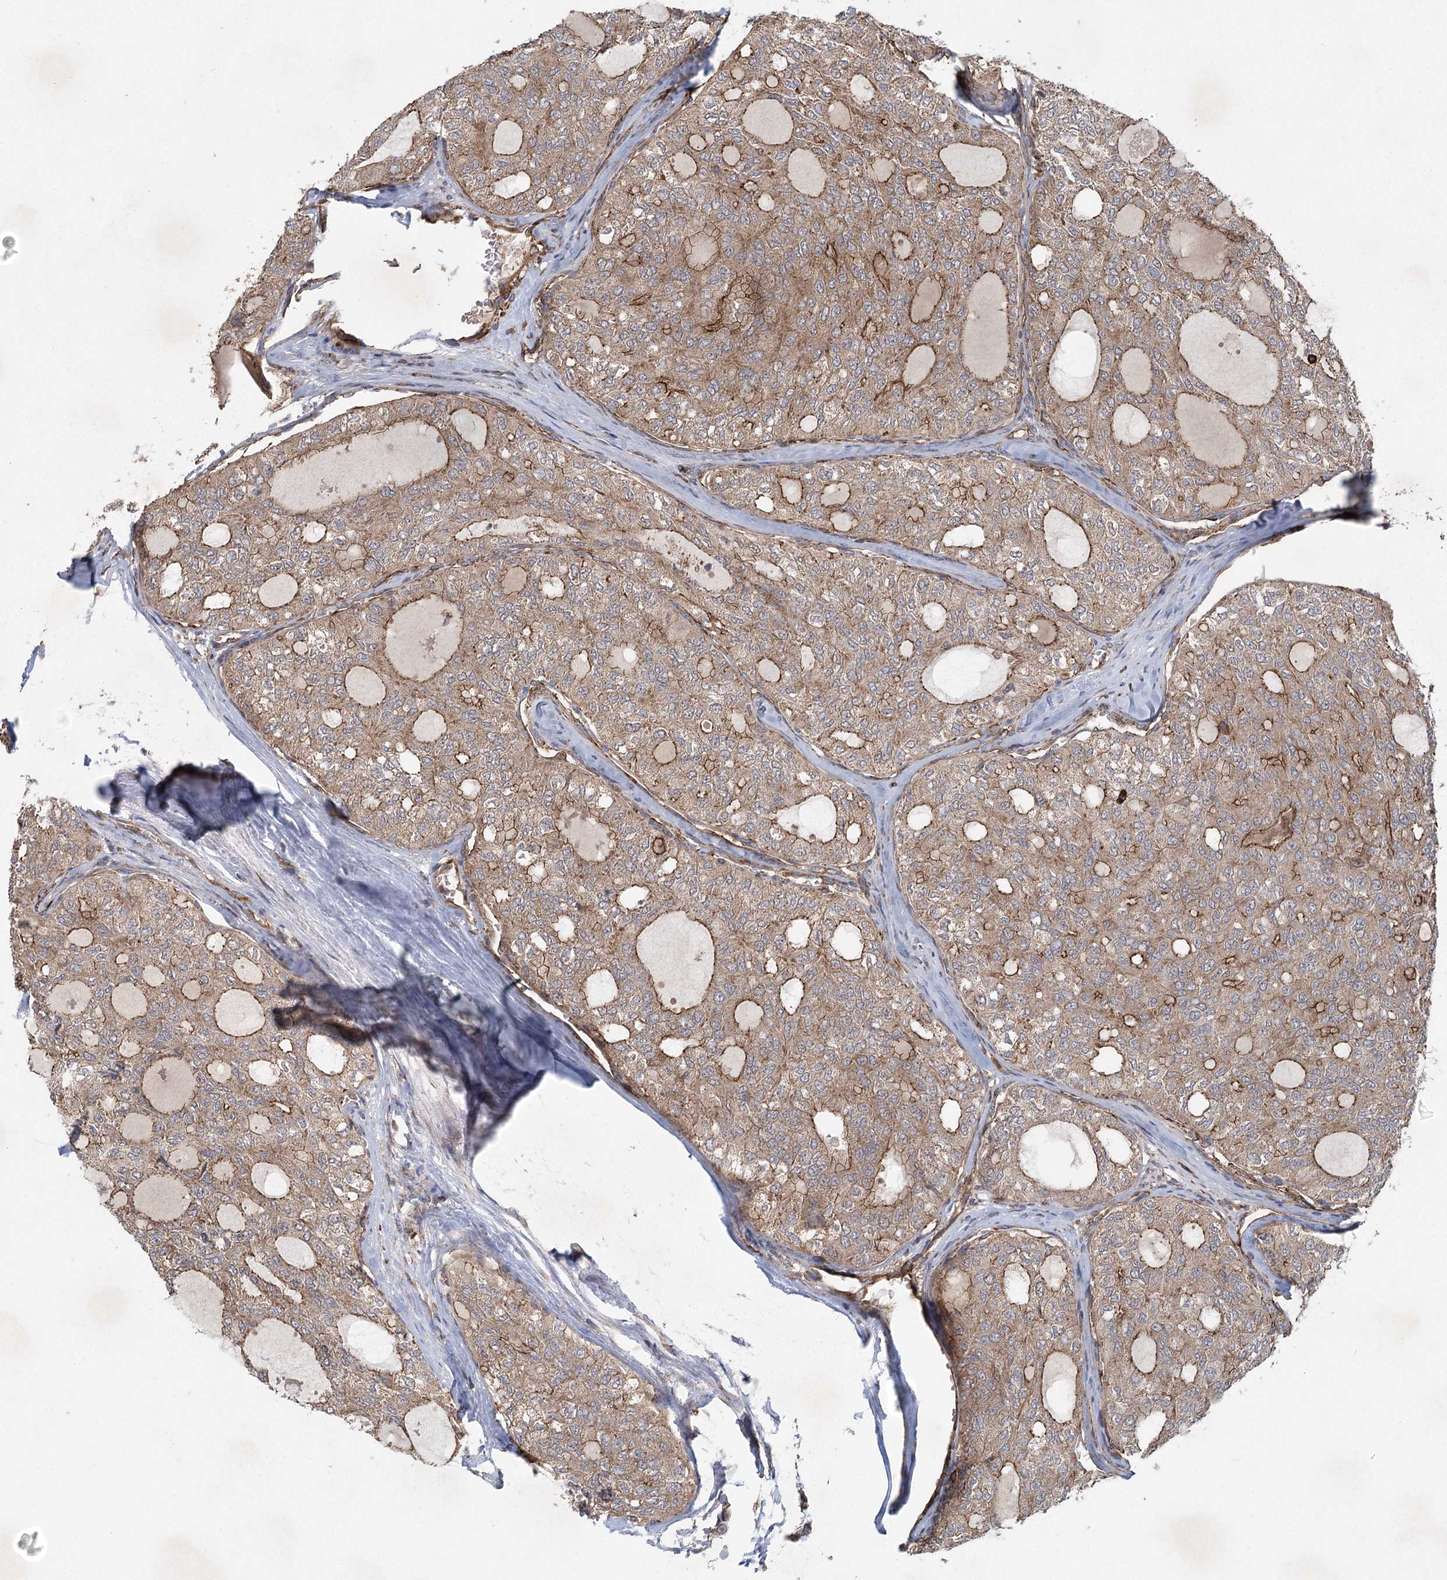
{"staining": {"intensity": "moderate", "quantity": ">75%", "location": "cytoplasmic/membranous"}, "tissue": "thyroid cancer", "cell_type": "Tumor cells", "image_type": "cancer", "snomed": [{"axis": "morphology", "description": "Follicular adenoma carcinoma, NOS"}, {"axis": "topography", "description": "Thyroid gland"}], "caption": "A brown stain shows moderate cytoplasmic/membranous staining of a protein in human thyroid cancer tumor cells.", "gene": "PLEKHA7", "patient": {"sex": "male", "age": 75}}